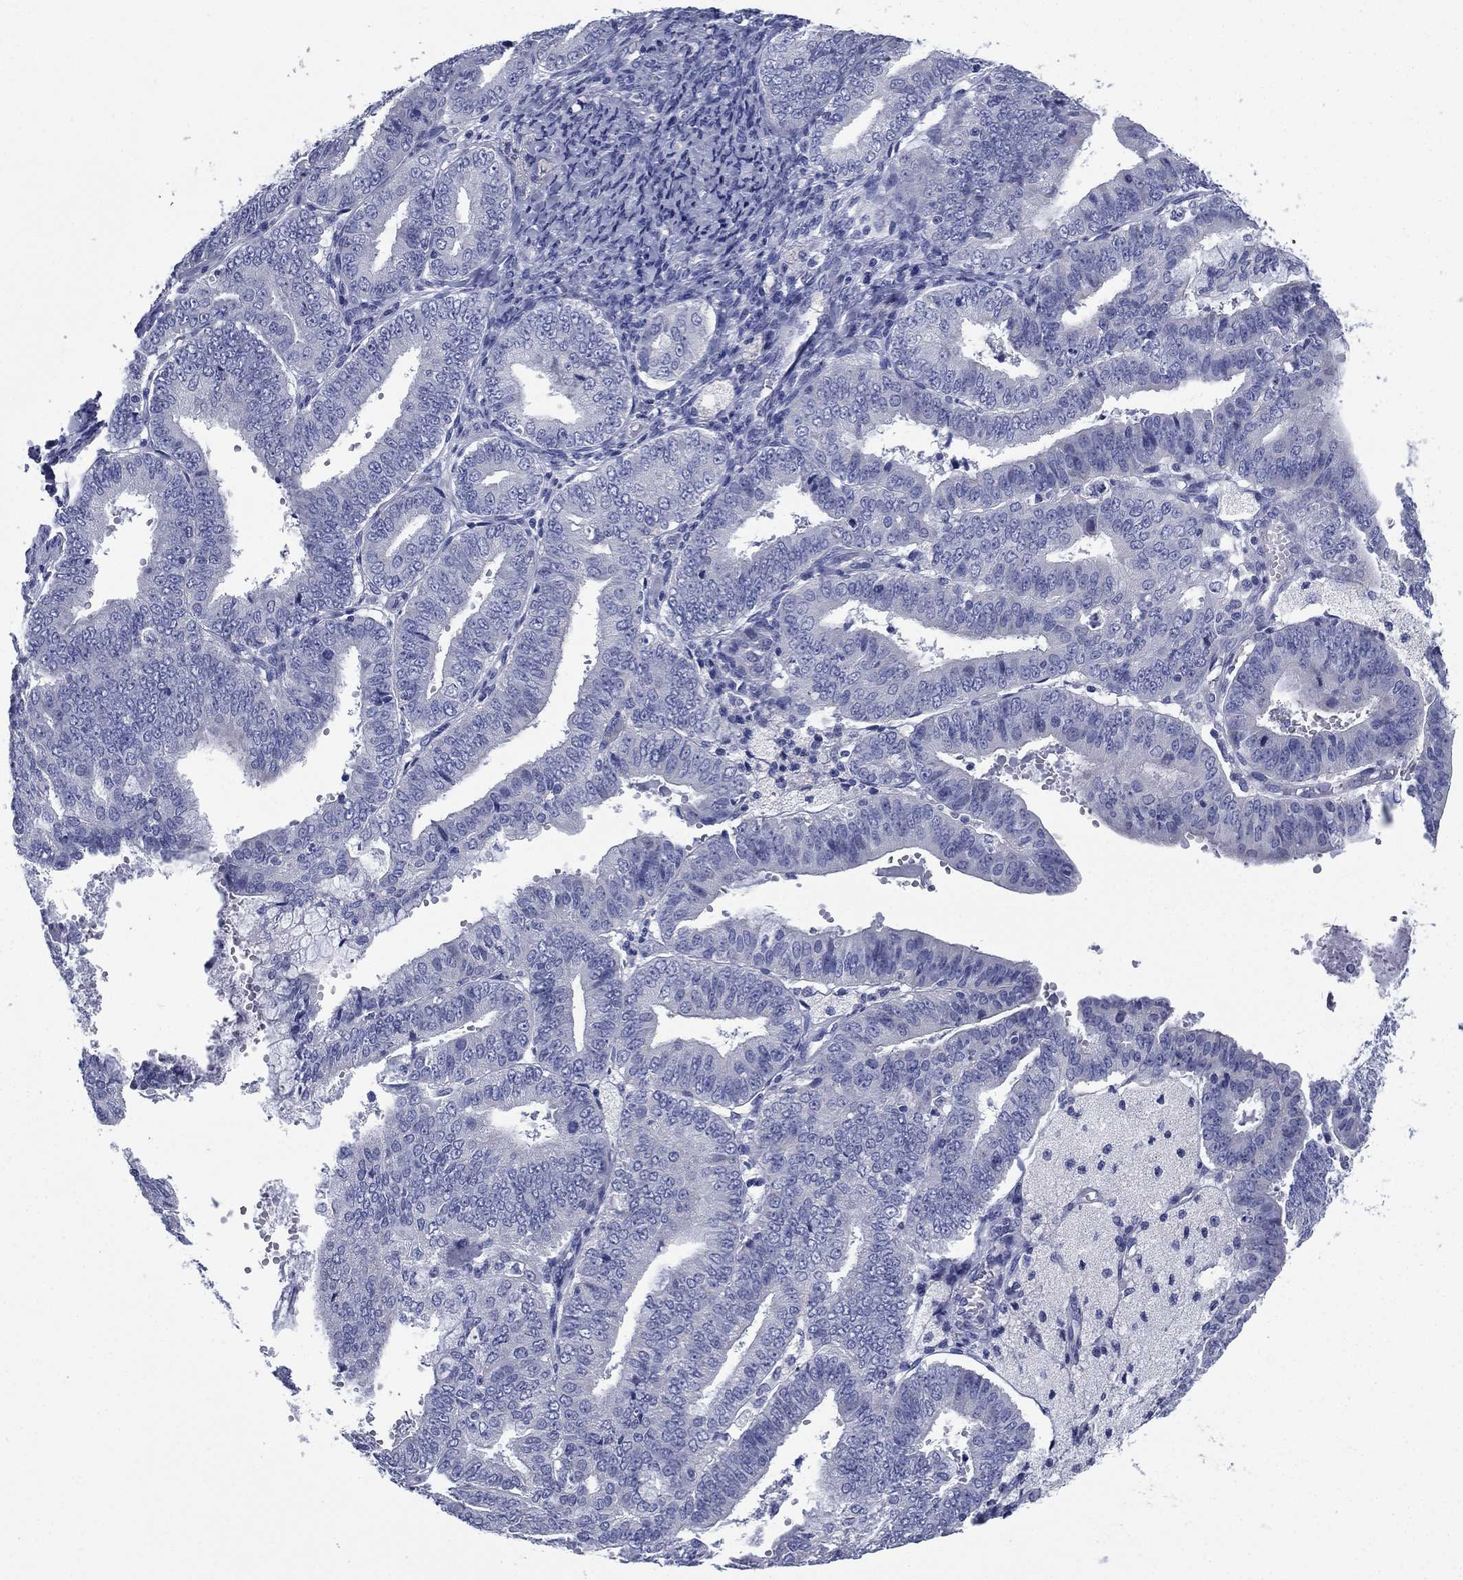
{"staining": {"intensity": "negative", "quantity": "none", "location": "none"}, "tissue": "endometrial cancer", "cell_type": "Tumor cells", "image_type": "cancer", "snomed": [{"axis": "morphology", "description": "Adenocarcinoma, NOS"}, {"axis": "topography", "description": "Endometrium"}], "caption": "IHC histopathology image of neoplastic tissue: human endometrial adenocarcinoma stained with DAB (3,3'-diaminobenzidine) reveals no significant protein positivity in tumor cells. (Stains: DAB (3,3'-diaminobenzidine) IHC with hematoxylin counter stain, Microscopy: brightfield microscopy at high magnification).", "gene": "FCER2", "patient": {"sex": "female", "age": 63}}